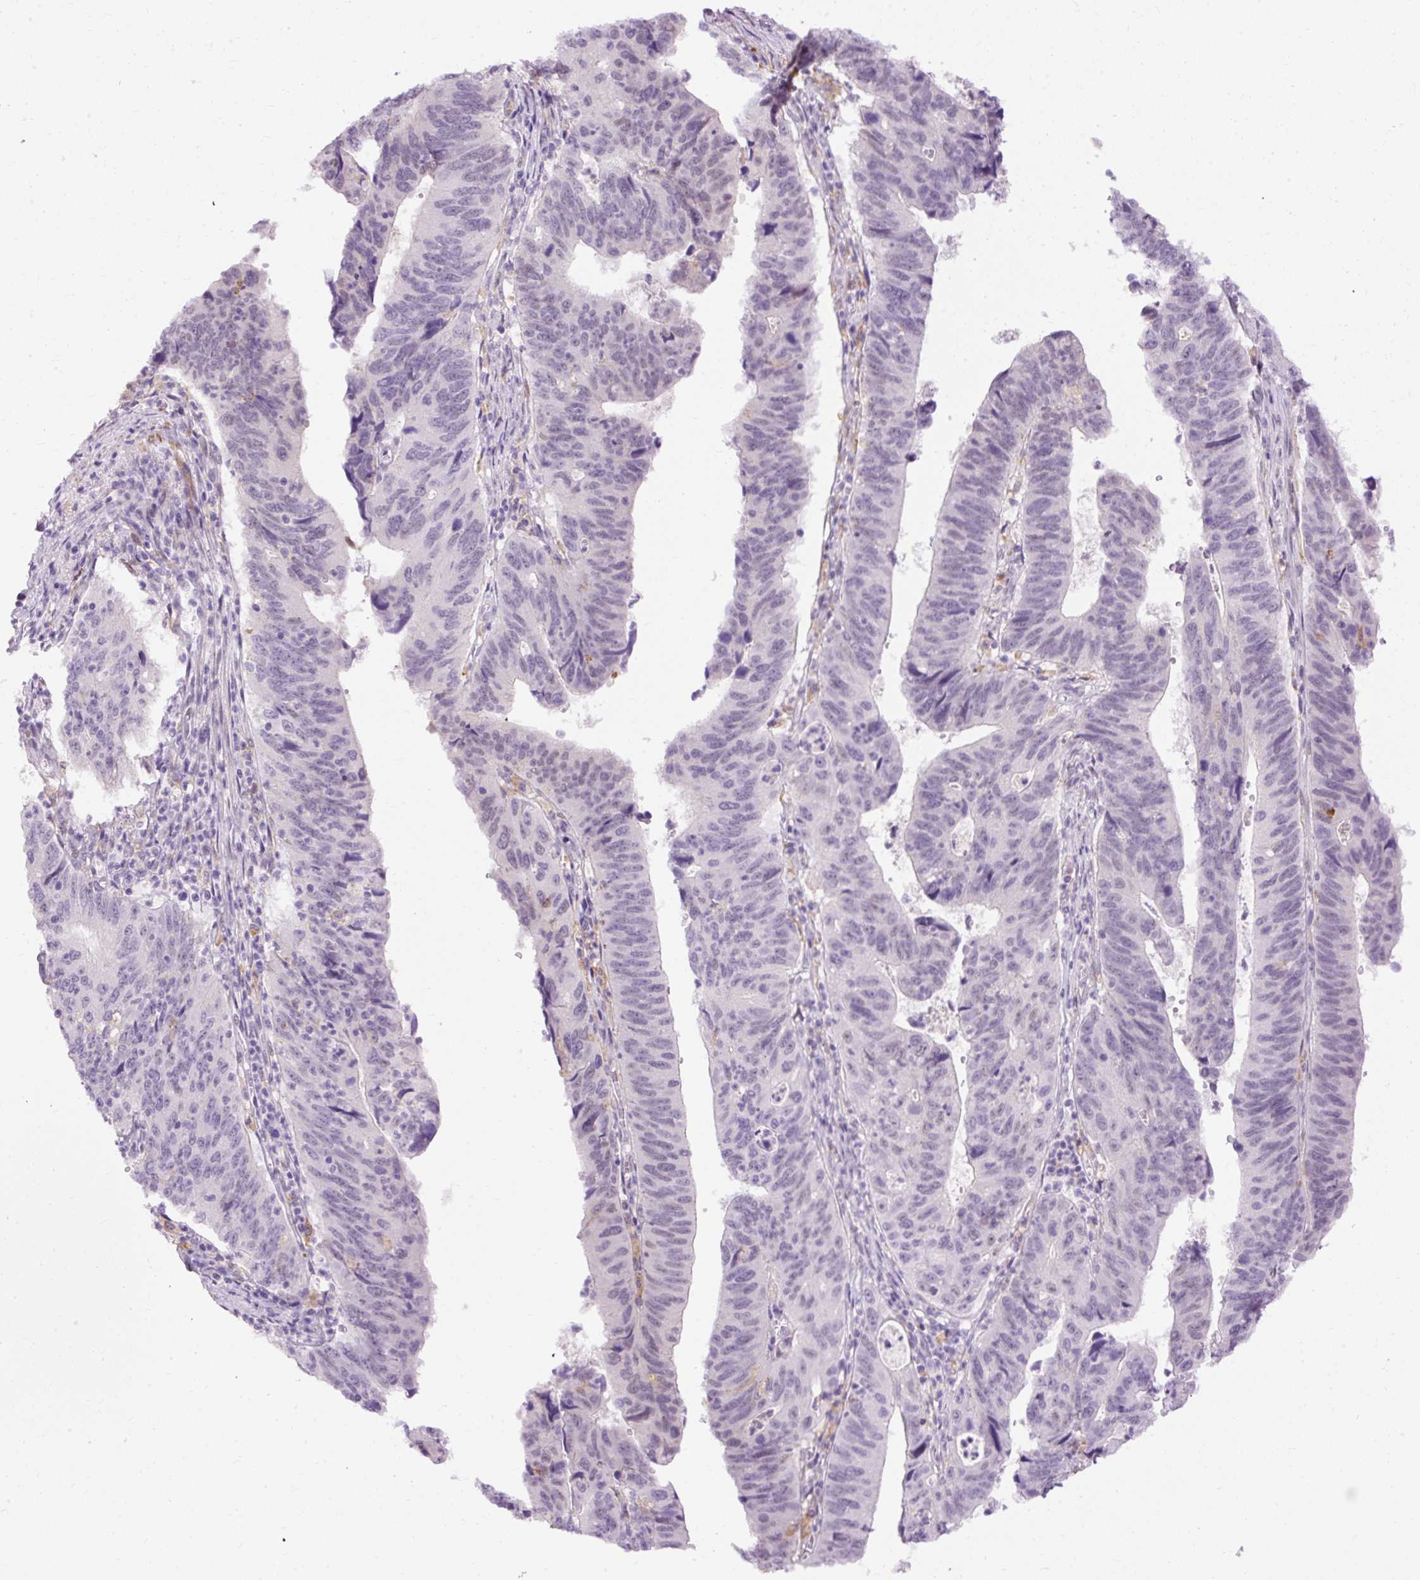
{"staining": {"intensity": "weak", "quantity": "<25%", "location": "nuclear"}, "tissue": "stomach cancer", "cell_type": "Tumor cells", "image_type": "cancer", "snomed": [{"axis": "morphology", "description": "Adenocarcinoma, NOS"}, {"axis": "topography", "description": "Stomach"}], "caption": "IHC image of stomach adenocarcinoma stained for a protein (brown), which demonstrates no positivity in tumor cells.", "gene": "LY86", "patient": {"sex": "male", "age": 59}}